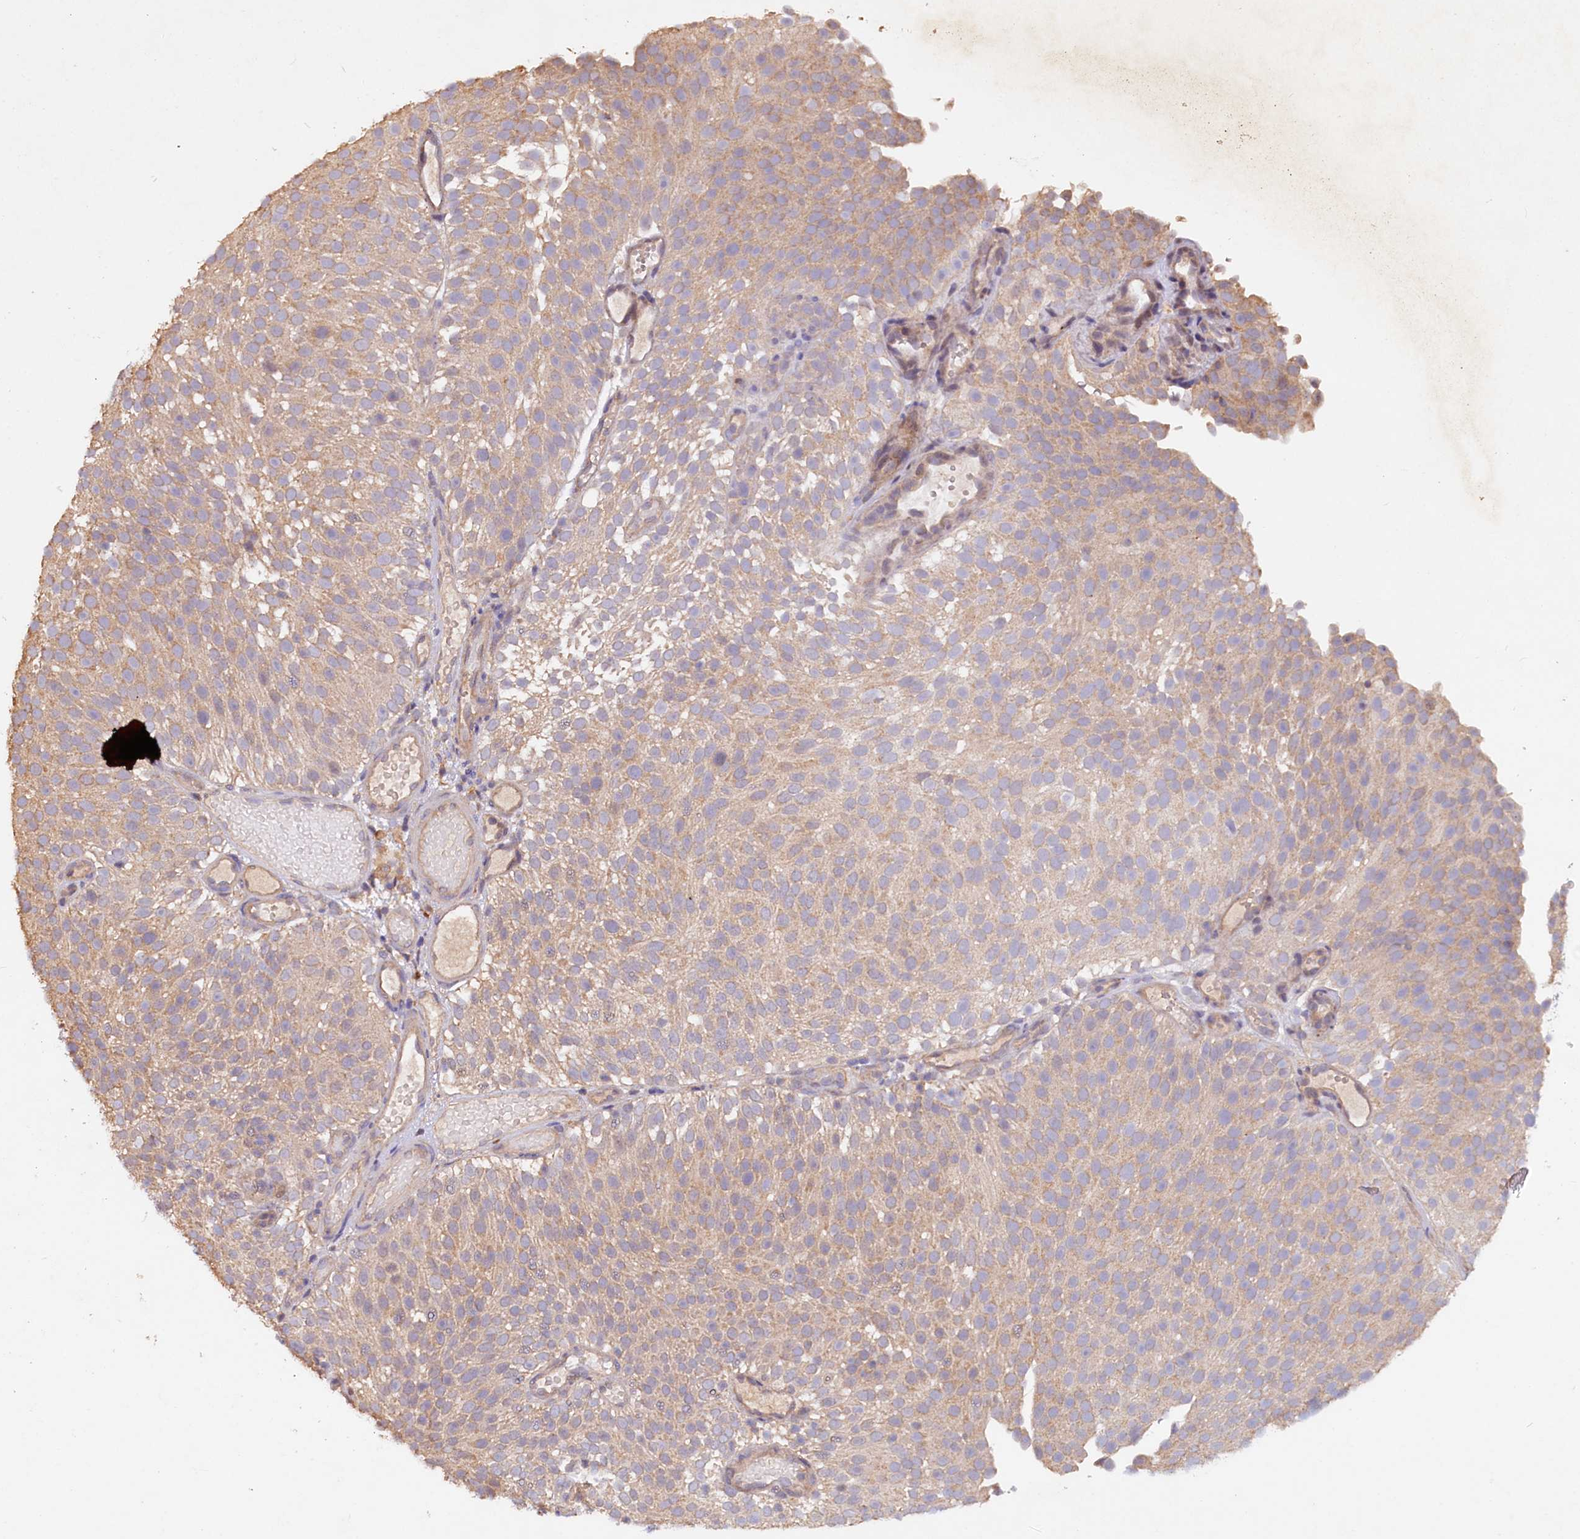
{"staining": {"intensity": "weak", "quantity": "25%-75%", "location": "cytoplasmic/membranous"}, "tissue": "urothelial cancer", "cell_type": "Tumor cells", "image_type": "cancer", "snomed": [{"axis": "morphology", "description": "Urothelial carcinoma, Low grade"}, {"axis": "topography", "description": "Urinary bladder"}], "caption": "Immunohistochemical staining of human urothelial carcinoma (low-grade) demonstrates low levels of weak cytoplasmic/membranous positivity in about 25%-75% of tumor cells. The protein of interest is stained brown, and the nuclei are stained in blue (DAB IHC with brightfield microscopy, high magnification).", "gene": "ETFBKMT", "patient": {"sex": "male", "age": 78}}